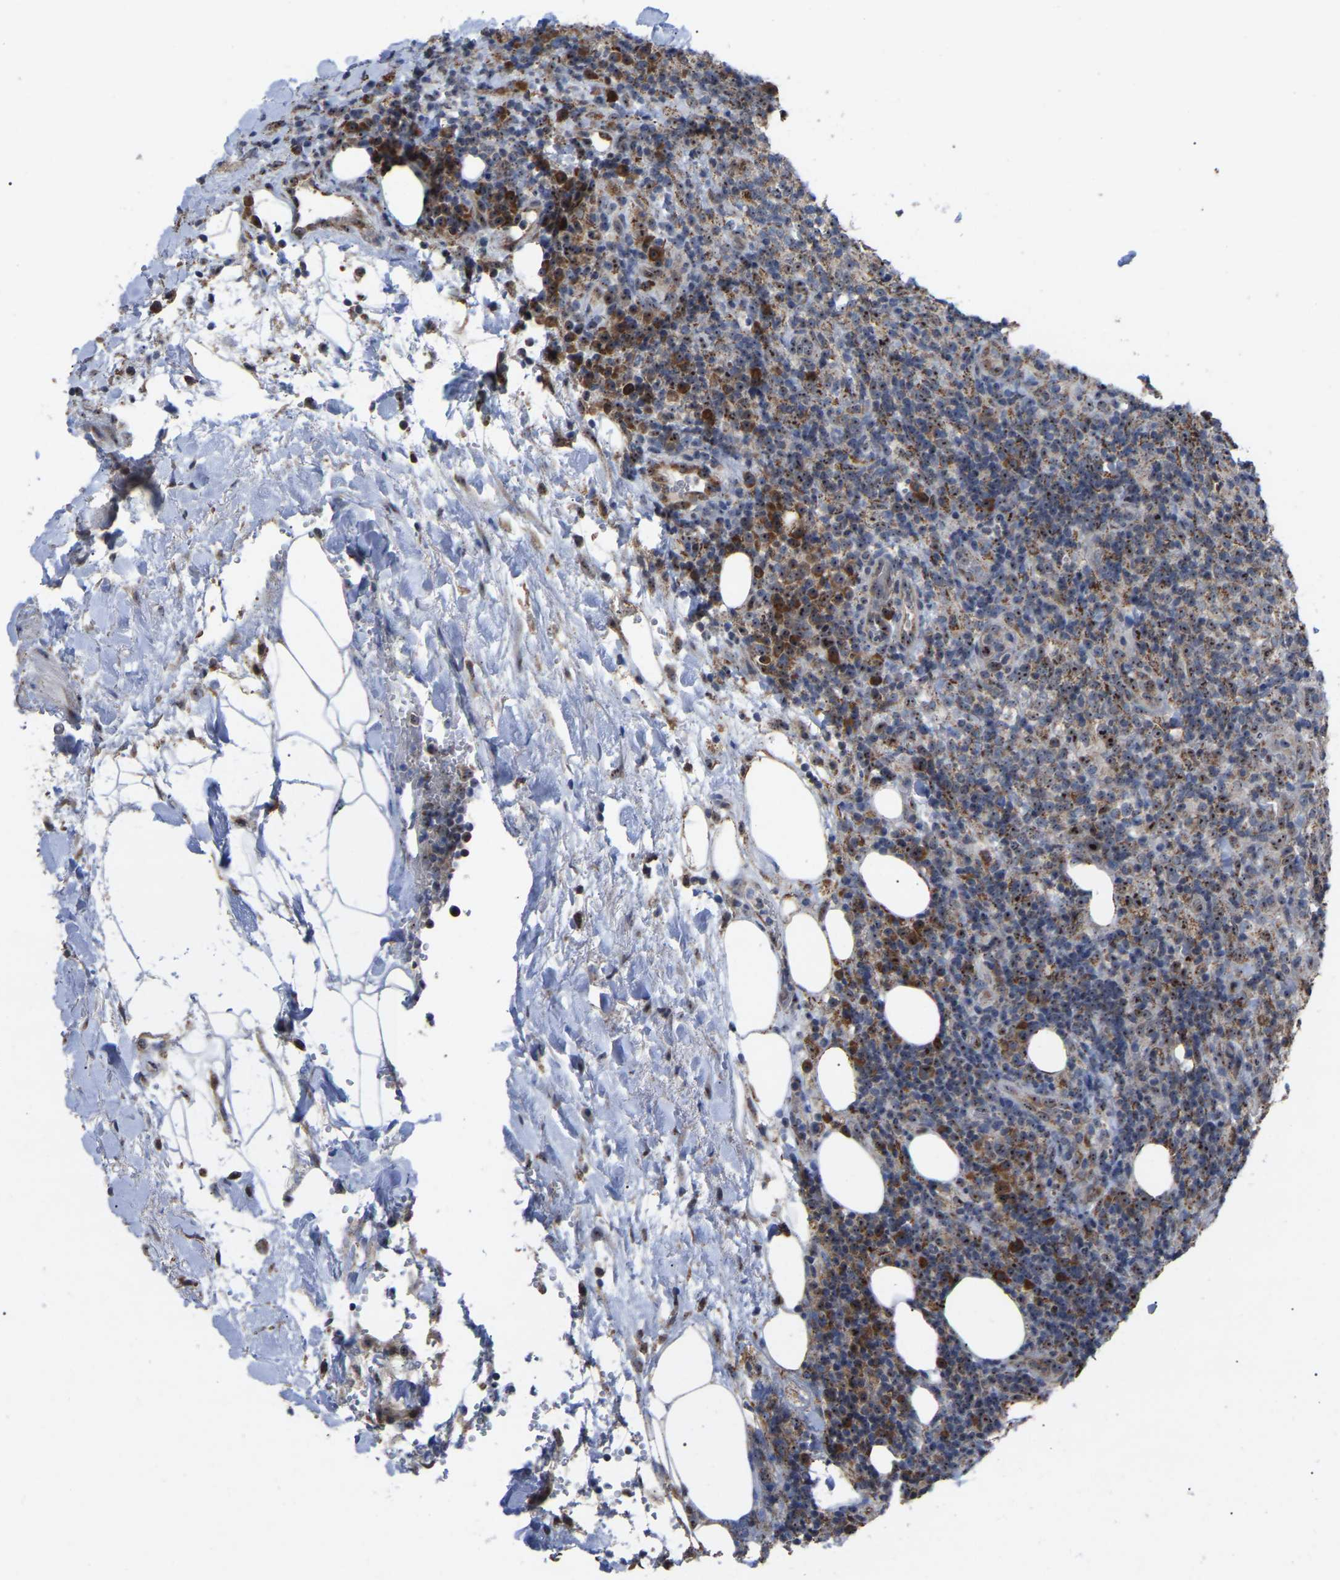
{"staining": {"intensity": "moderate", "quantity": "25%-75%", "location": "cytoplasmic/membranous,nuclear"}, "tissue": "lymphoma", "cell_type": "Tumor cells", "image_type": "cancer", "snomed": [{"axis": "morphology", "description": "Malignant lymphoma, non-Hodgkin's type, High grade"}, {"axis": "topography", "description": "Lymph node"}], "caption": "Protein analysis of lymphoma tissue demonstrates moderate cytoplasmic/membranous and nuclear positivity in approximately 25%-75% of tumor cells.", "gene": "NOP53", "patient": {"sex": "female", "age": 76}}